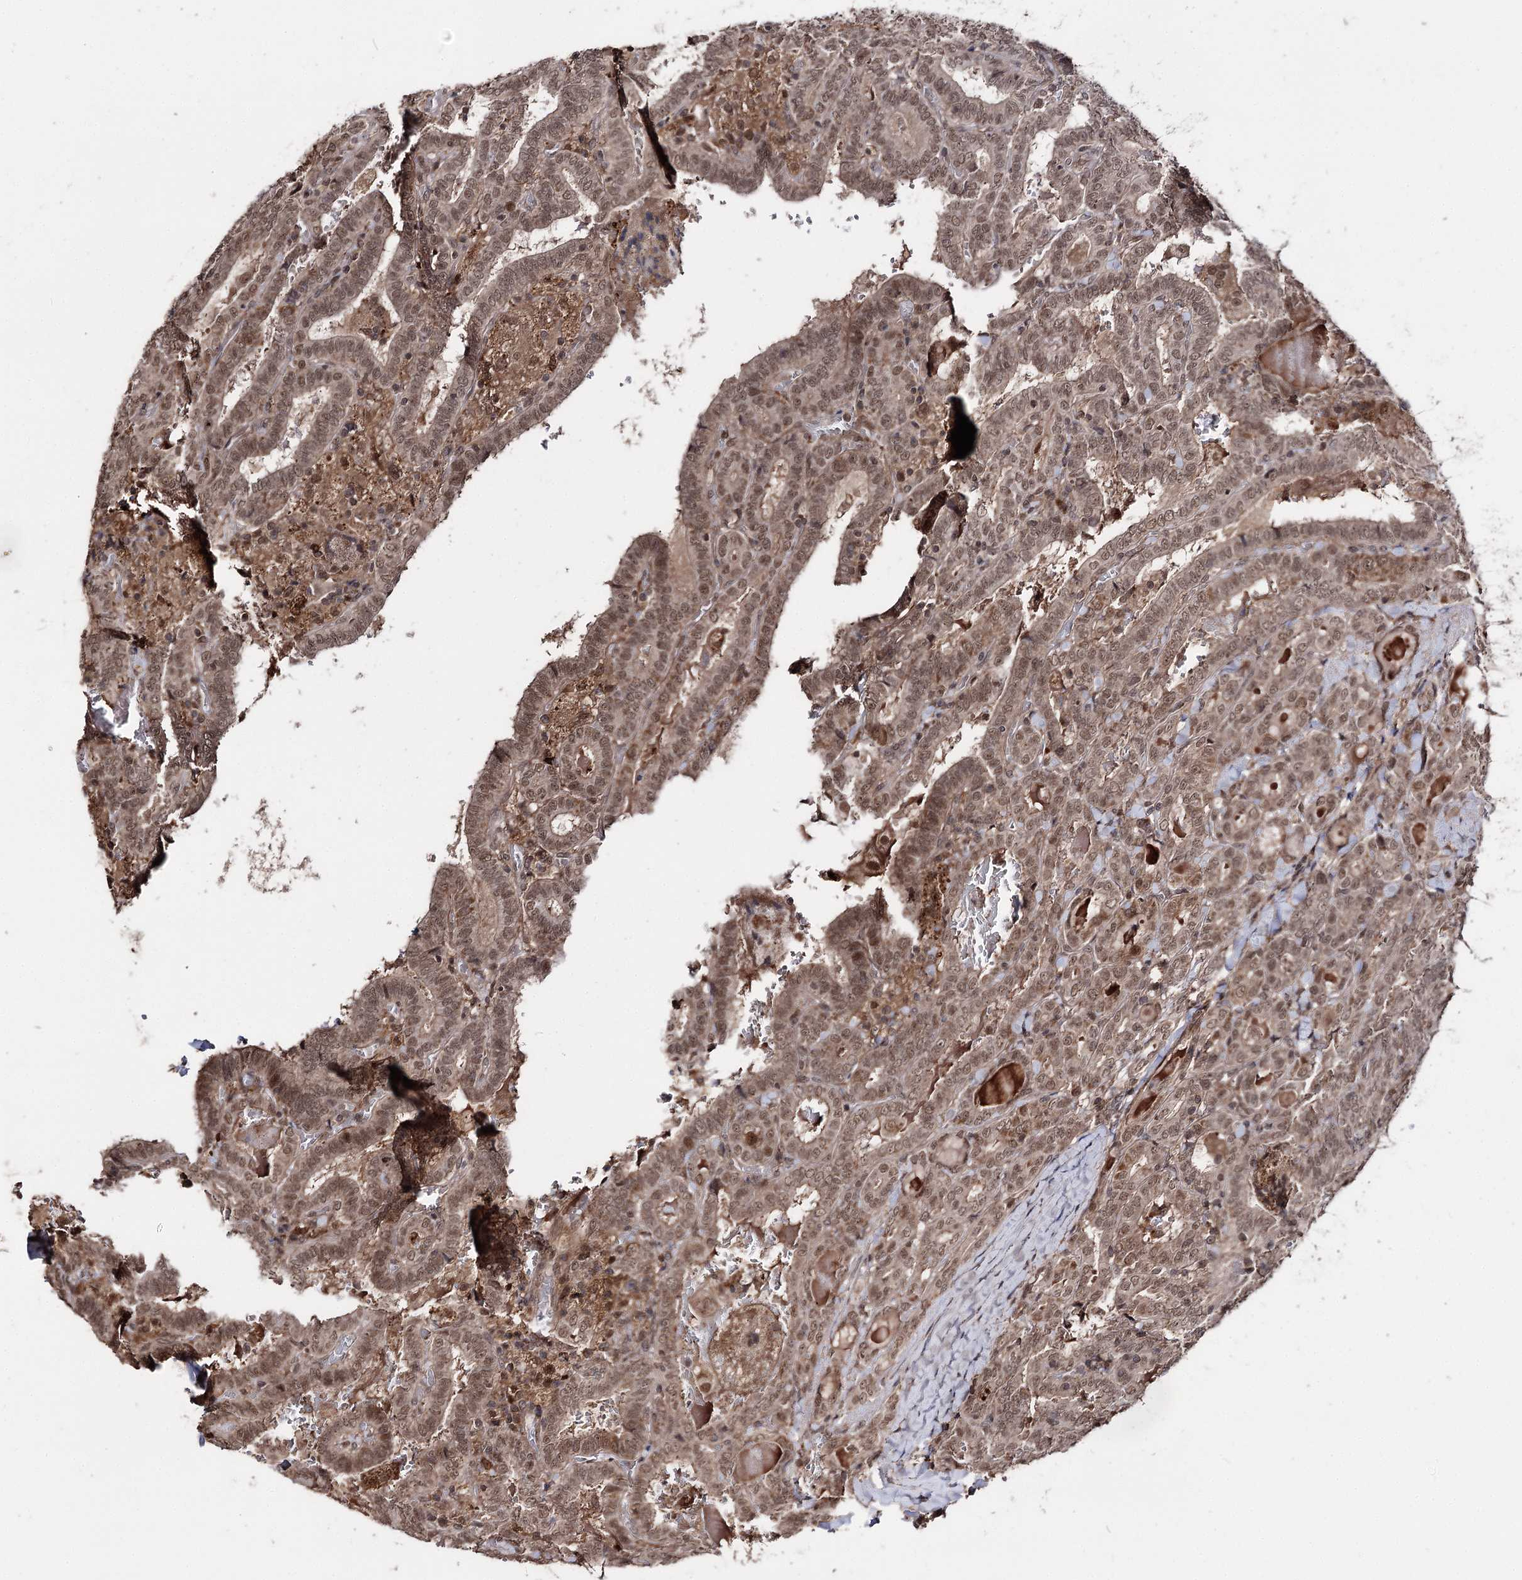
{"staining": {"intensity": "moderate", "quantity": ">75%", "location": "cytoplasmic/membranous,nuclear"}, "tissue": "thyroid cancer", "cell_type": "Tumor cells", "image_type": "cancer", "snomed": [{"axis": "morphology", "description": "Papillary adenocarcinoma, NOS"}, {"axis": "topography", "description": "Thyroid gland"}], "caption": "About >75% of tumor cells in thyroid cancer reveal moderate cytoplasmic/membranous and nuclear protein expression as visualized by brown immunohistochemical staining.", "gene": "FAM53B", "patient": {"sex": "female", "age": 72}}